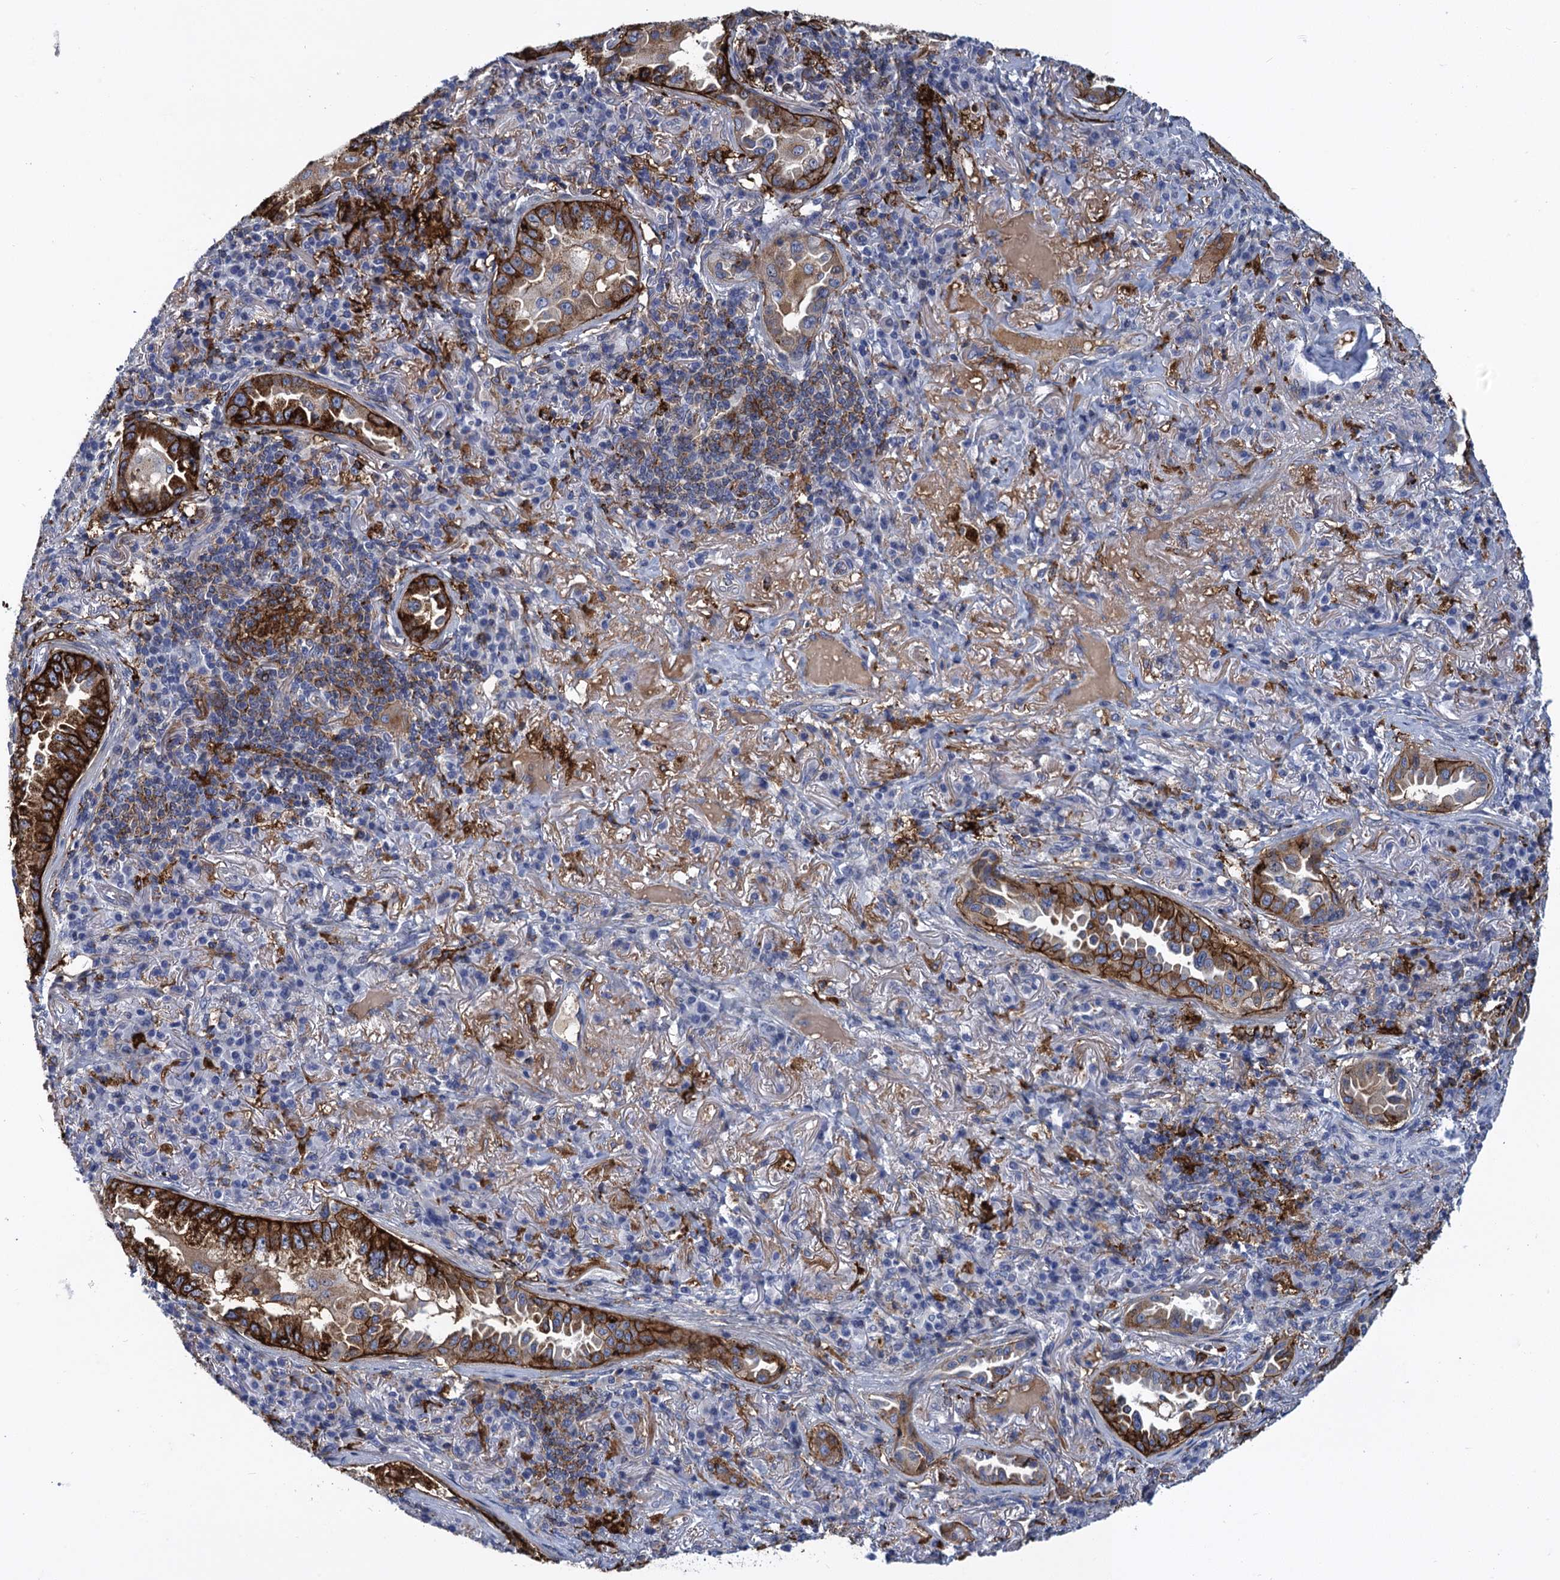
{"staining": {"intensity": "strong", "quantity": ">75%", "location": "cytoplasmic/membranous"}, "tissue": "lung cancer", "cell_type": "Tumor cells", "image_type": "cancer", "snomed": [{"axis": "morphology", "description": "Adenocarcinoma, NOS"}, {"axis": "topography", "description": "Lung"}], "caption": "Immunohistochemical staining of human lung adenocarcinoma shows strong cytoplasmic/membranous protein staining in approximately >75% of tumor cells. (DAB (3,3'-diaminobenzidine) IHC with brightfield microscopy, high magnification).", "gene": "DNHD1", "patient": {"sex": "female", "age": 69}}